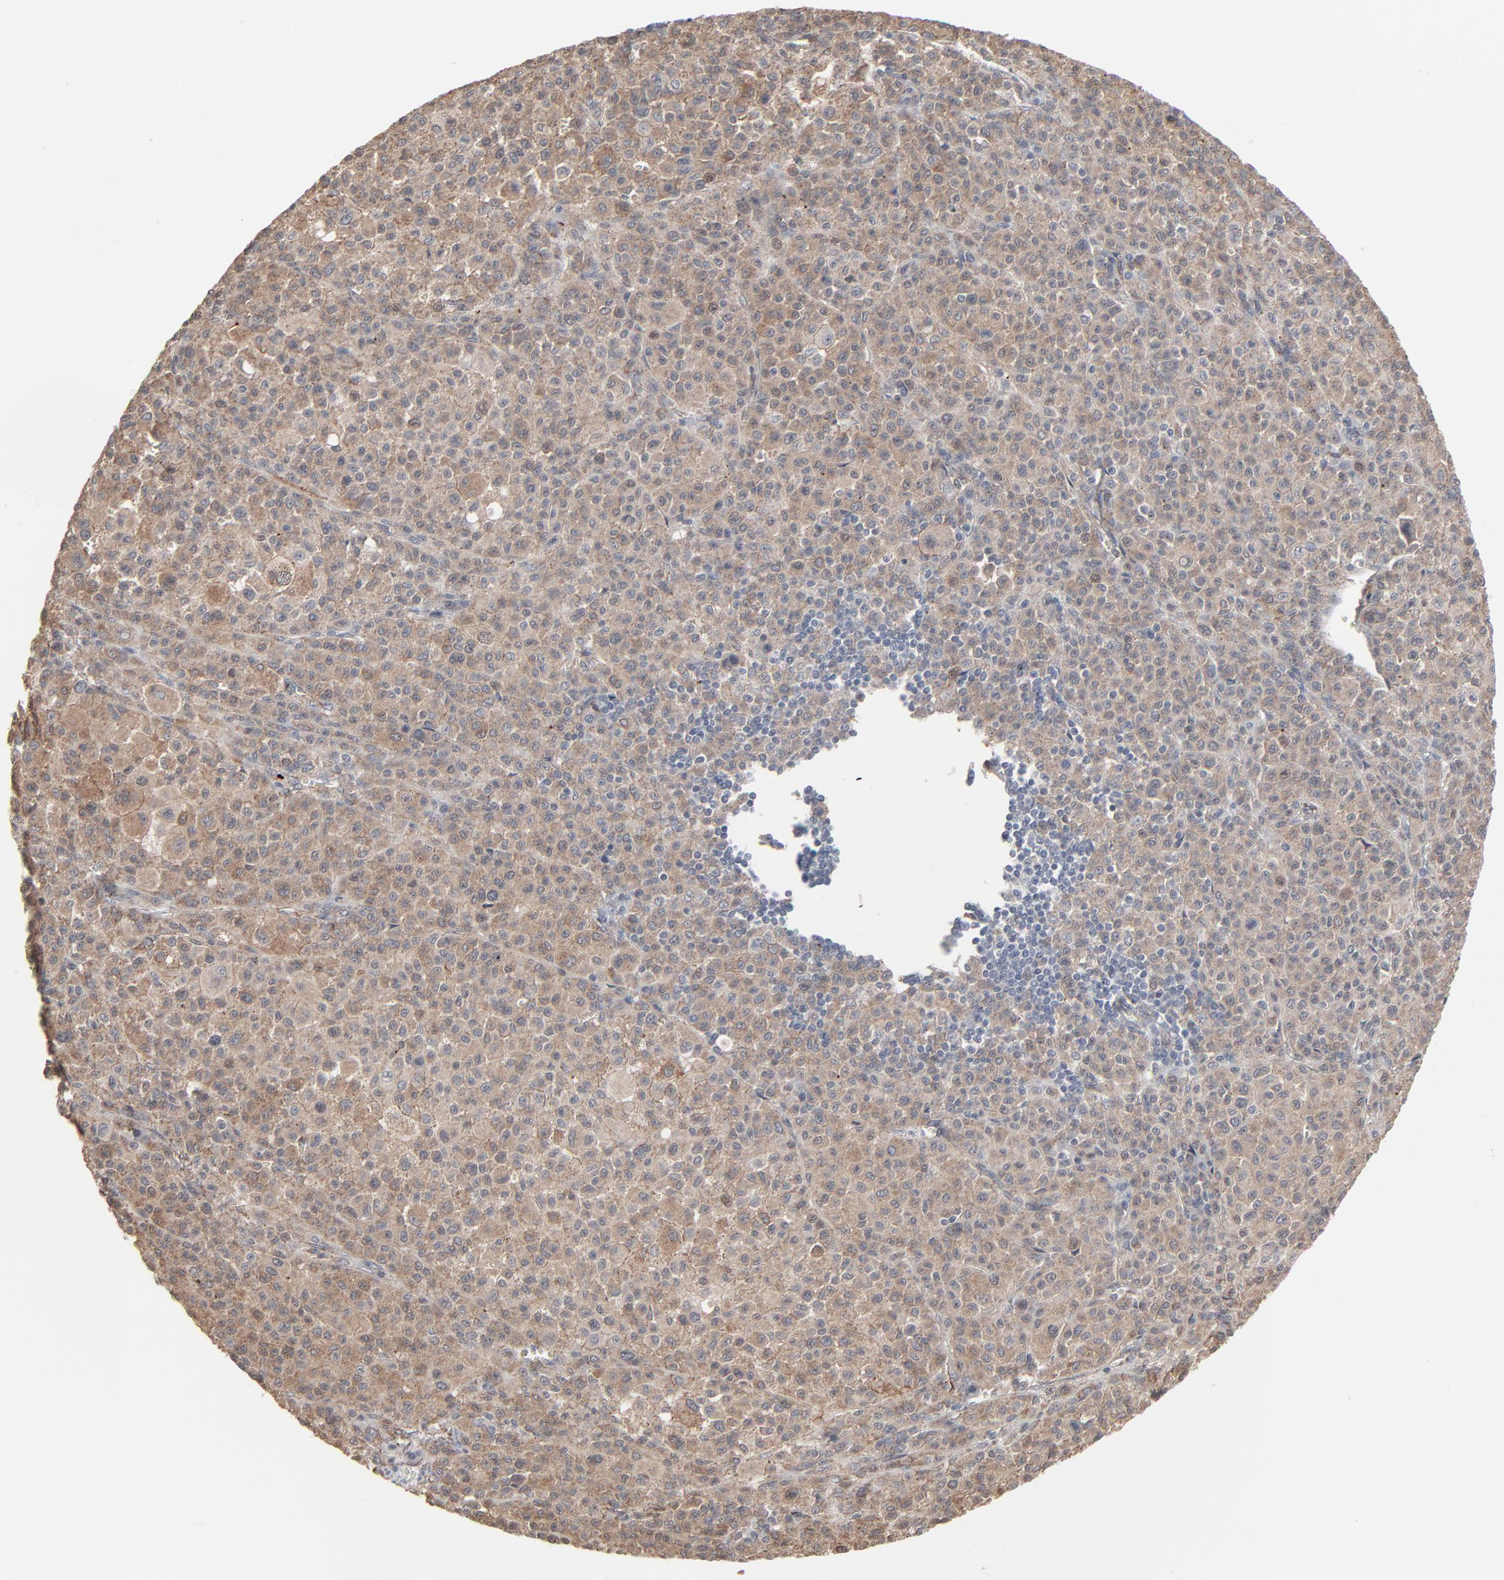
{"staining": {"intensity": "moderate", "quantity": ">75%", "location": "cytoplasmic/membranous"}, "tissue": "melanoma", "cell_type": "Tumor cells", "image_type": "cancer", "snomed": [{"axis": "morphology", "description": "Malignant melanoma, Metastatic site"}, {"axis": "topography", "description": "Skin"}], "caption": "Human malignant melanoma (metastatic site) stained with a protein marker shows moderate staining in tumor cells.", "gene": "CTNND1", "patient": {"sex": "female", "age": 74}}